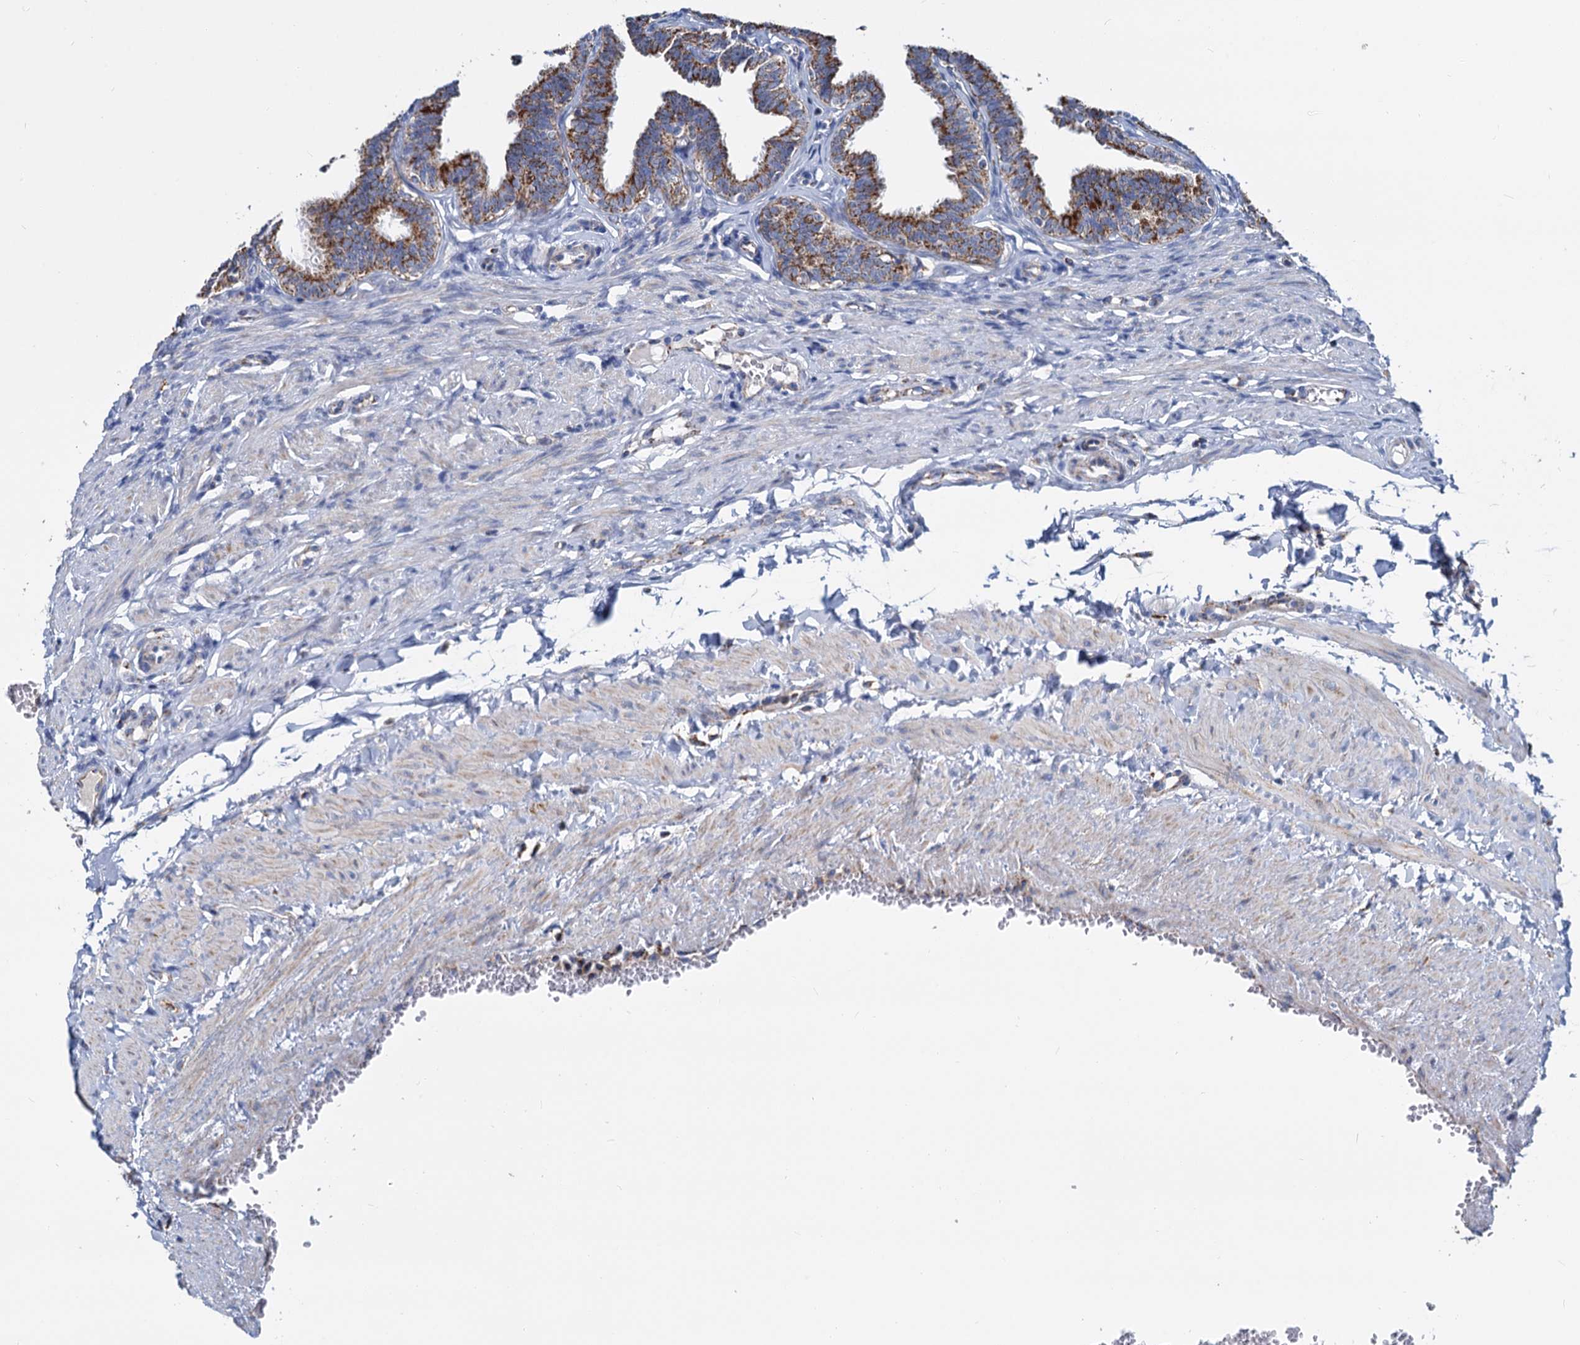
{"staining": {"intensity": "moderate", "quantity": ">75%", "location": "cytoplasmic/membranous"}, "tissue": "fallopian tube", "cell_type": "Glandular cells", "image_type": "normal", "snomed": [{"axis": "morphology", "description": "Normal tissue, NOS"}, {"axis": "topography", "description": "Fallopian tube"}, {"axis": "topography", "description": "Ovary"}], "caption": "Protein staining of unremarkable fallopian tube exhibits moderate cytoplasmic/membranous expression in about >75% of glandular cells.", "gene": "CCP110", "patient": {"sex": "female", "age": 23}}